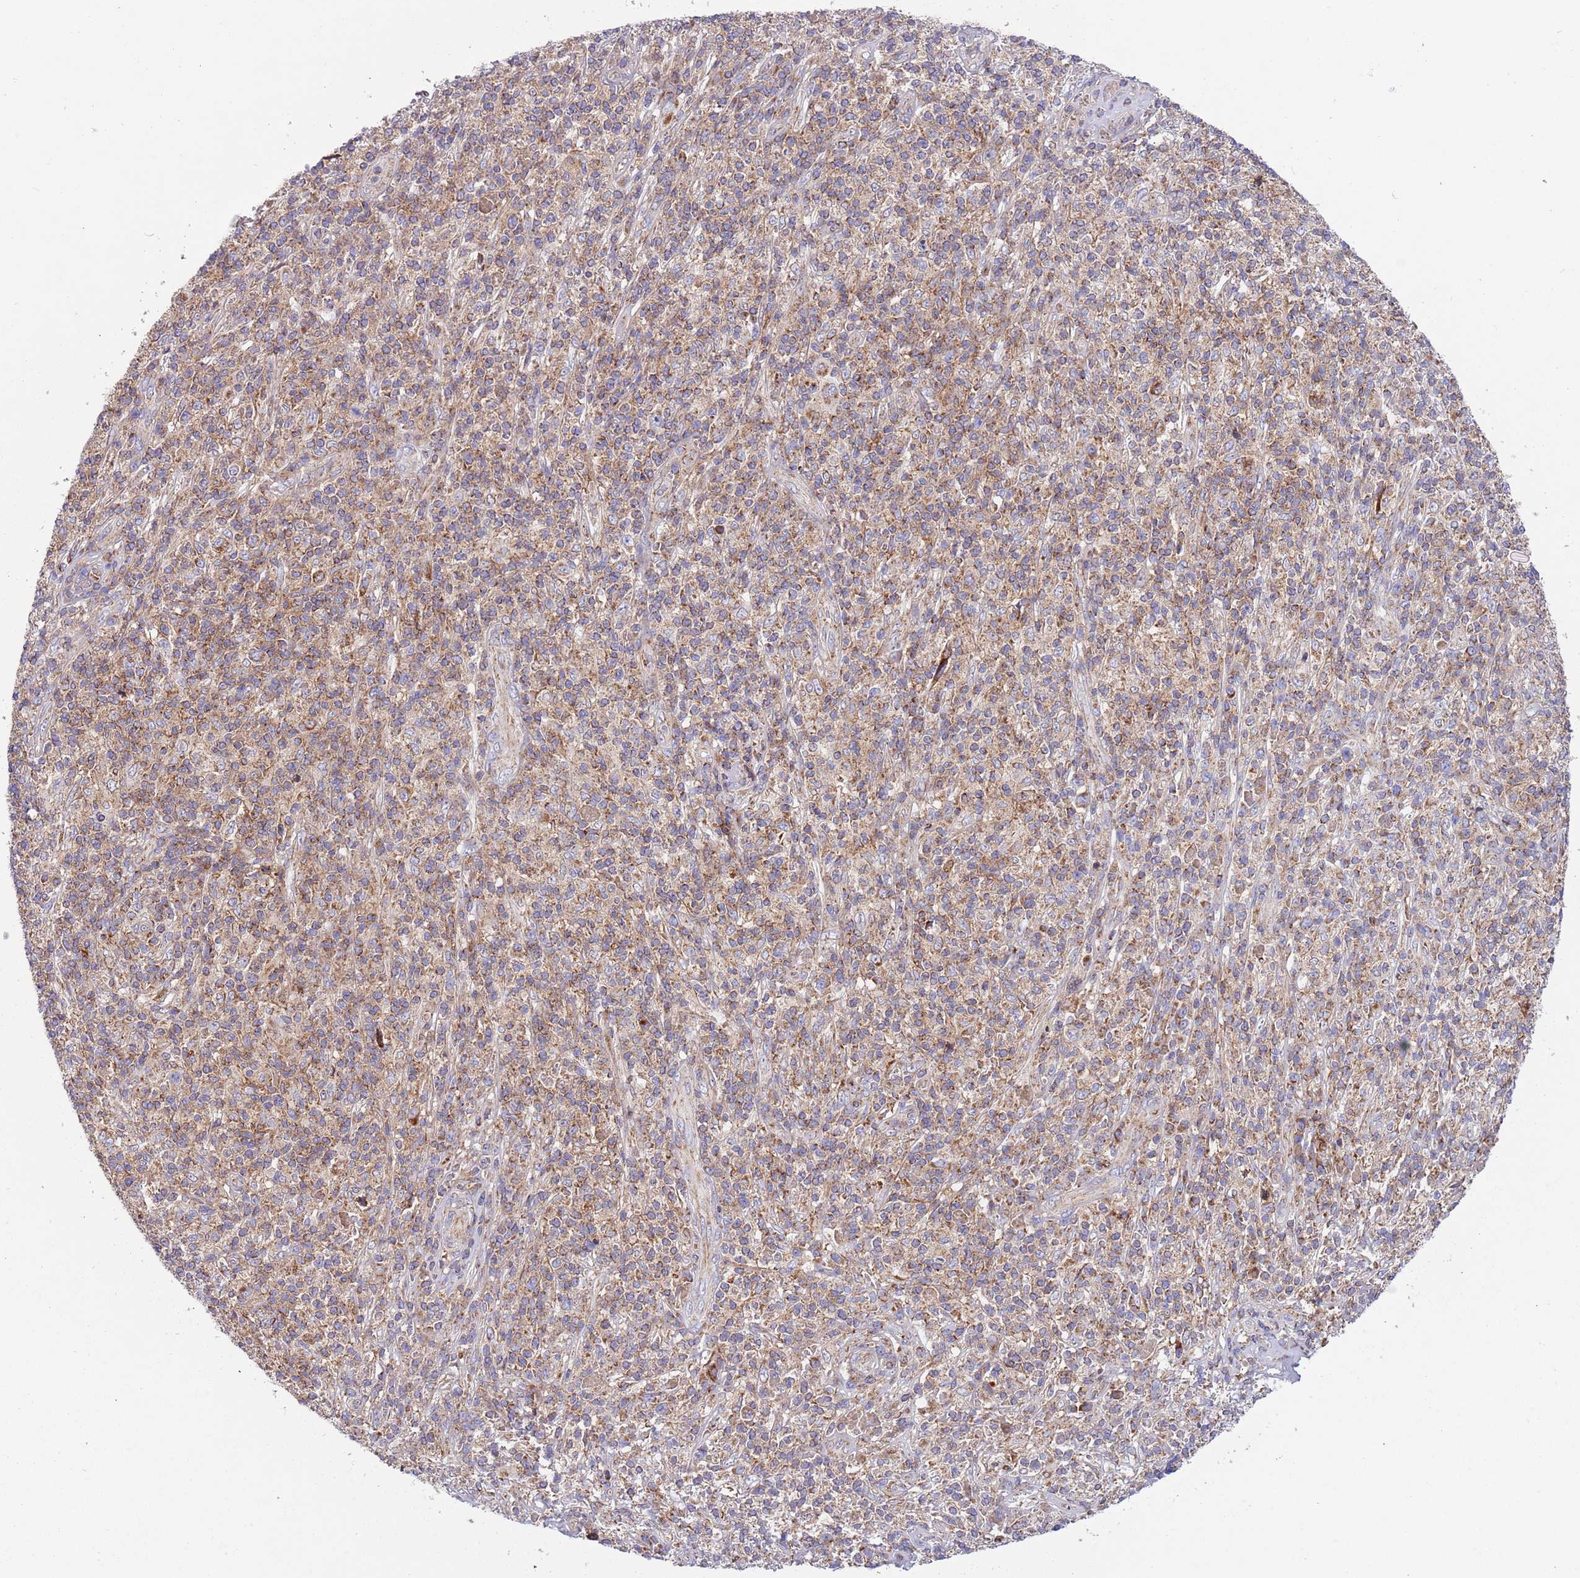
{"staining": {"intensity": "weak", "quantity": ">75%", "location": "cytoplasmic/membranous"}, "tissue": "melanoma", "cell_type": "Tumor cells", "image_type": "cancer", "snomed": [{"axis": "morphology", "description": "Malignant melanoma, NOS"}, {"axis": "topography", "description": "Skin"}], "caption": "IHC of human melanoma reveals low levels of weak cytoplasmic/membranous staining in approximately >75% of tumor cells. The staining was performed using DAB to visualize the protein expression in brown, while the nuclei were stained in blue with hematoxylin (Magnification: 20x).", "gene": "IRS4", "patient": {"sex": "male", "age": 66}}